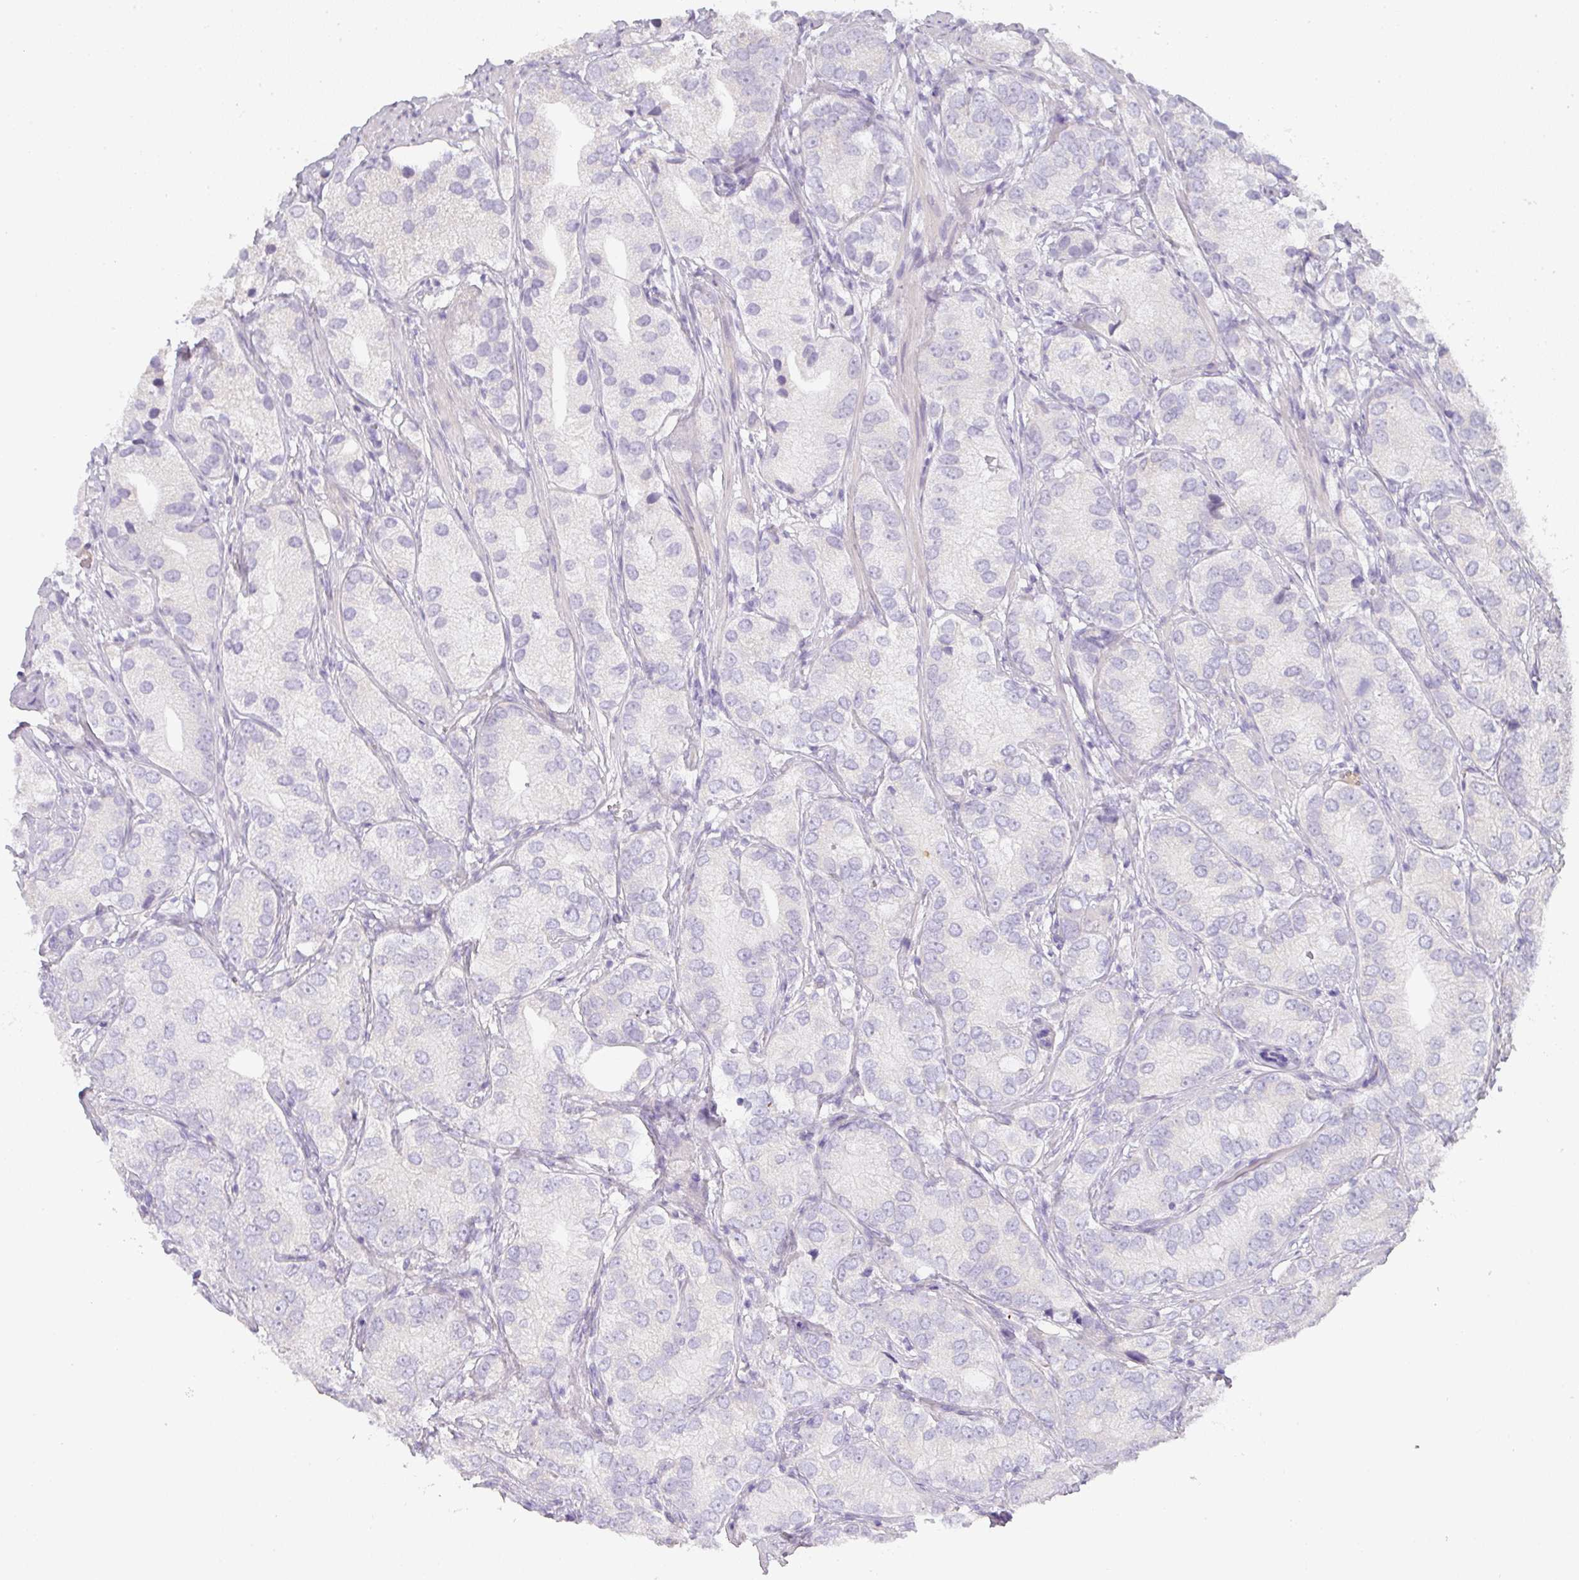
{"staining": {"intensity": "negative", "quantity": "none", "location": "none"}, "tissue": "prostate cancer", "cell_type": "Tumor cells", "image_type": "cancer", "snomed": [{"axis": "morphology", "description": "Adenocarcinoma, High grade"}, {"axis": "topography", "description": "Prostate"}], "caption": "This is an IHC photomicrograph of prostate cancer. There is no positivity in tumor cells.", "gene": "HHEX", "patient": {"sex": "male", "age": 82}}